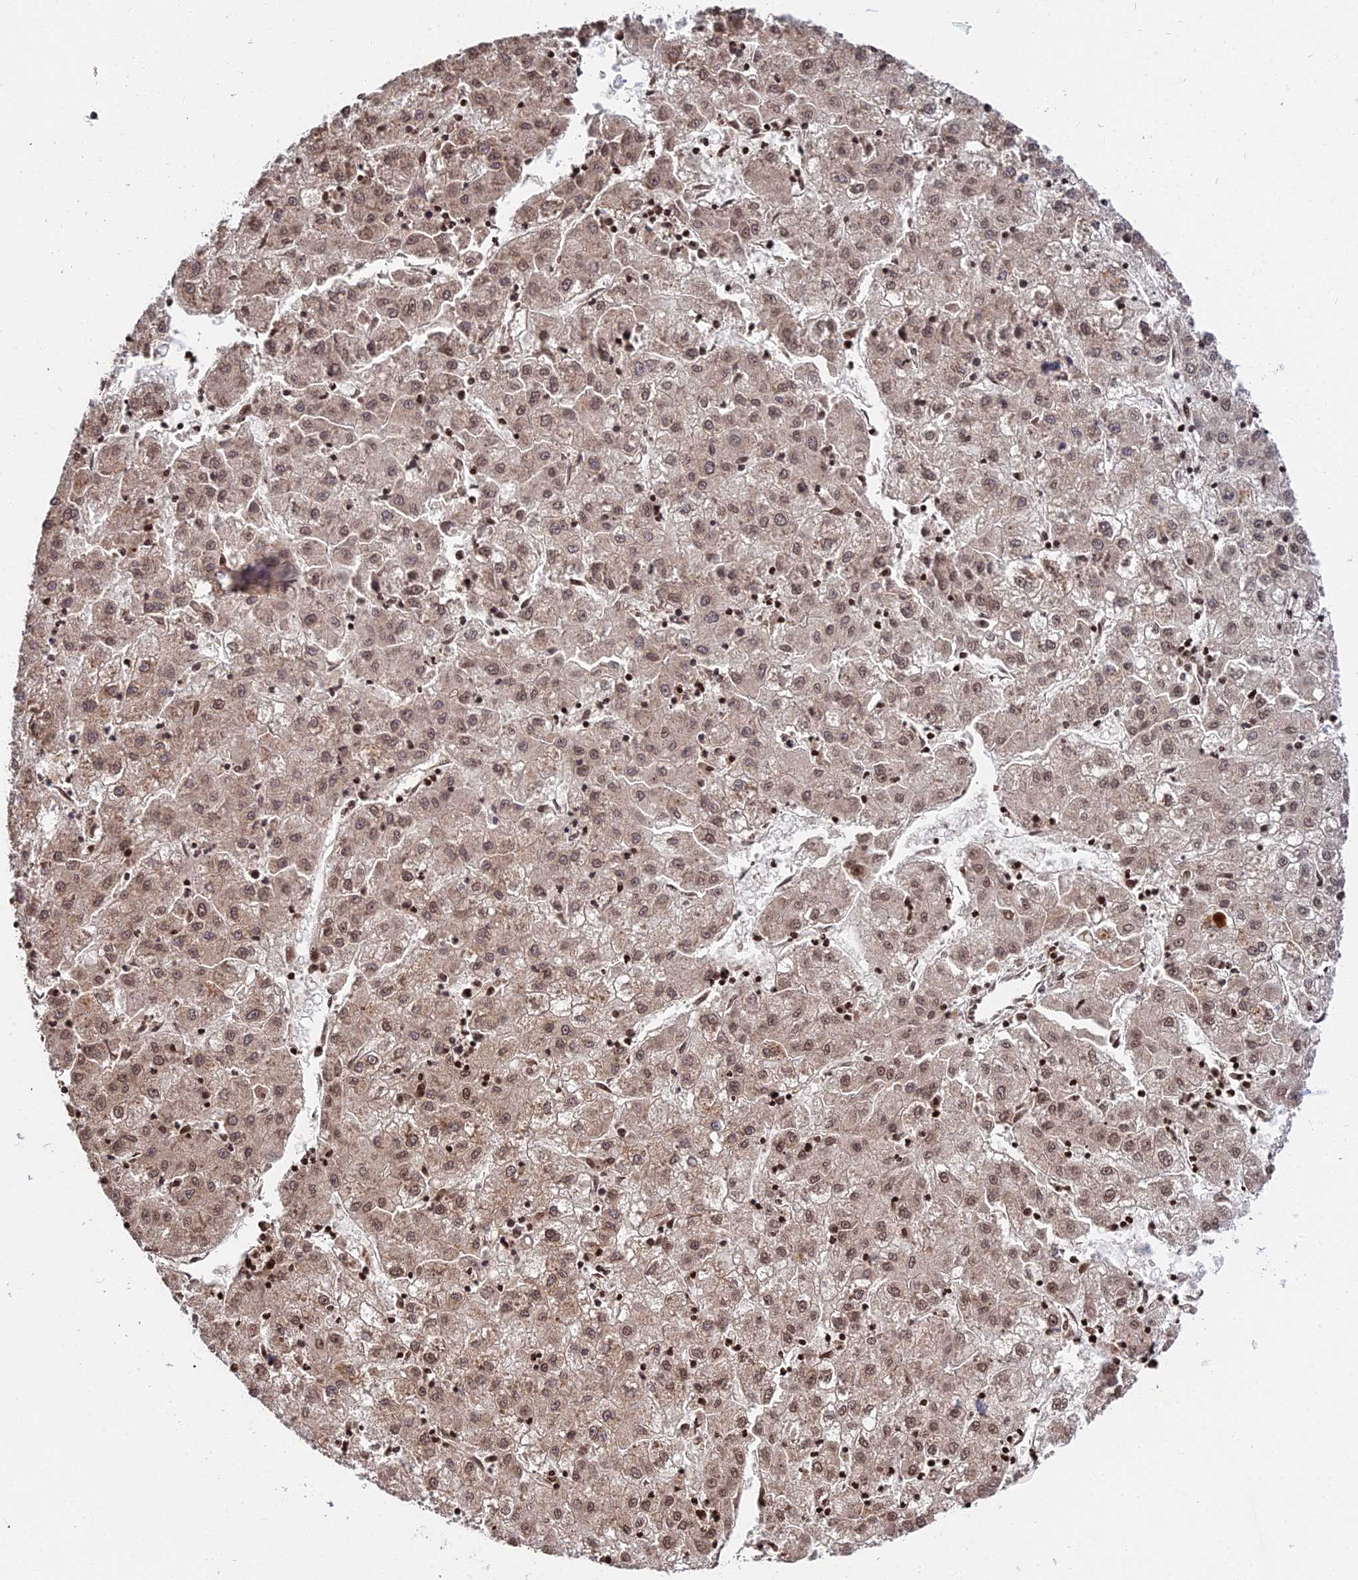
{"staining": {"intensity": "moderate", "quantity": ">75%", "location": "cytoplasmic/membranous,nuclear"}, "tissue": "liver cancer", "cell_type": "Tumor cells", "image_type": "cancer", "snomed": [{"axis": "morphology", "description": "Carcinoma, Hepatocellular, NOS"}, {"axis": "topography", "description": "Liver"}], "caption": "The immunohistochemical stain highlights moderate cytoplasmic/membranous and nuclear staining in tumor cells of liver hepatocellular carcinoma tissue. Using DAB (brown) and hematoxylin (blue) stains, captured at high magnification using brightfield microscopy.", "gene": "RBMS2", "patient": {"sex": "male", "age": 72}}